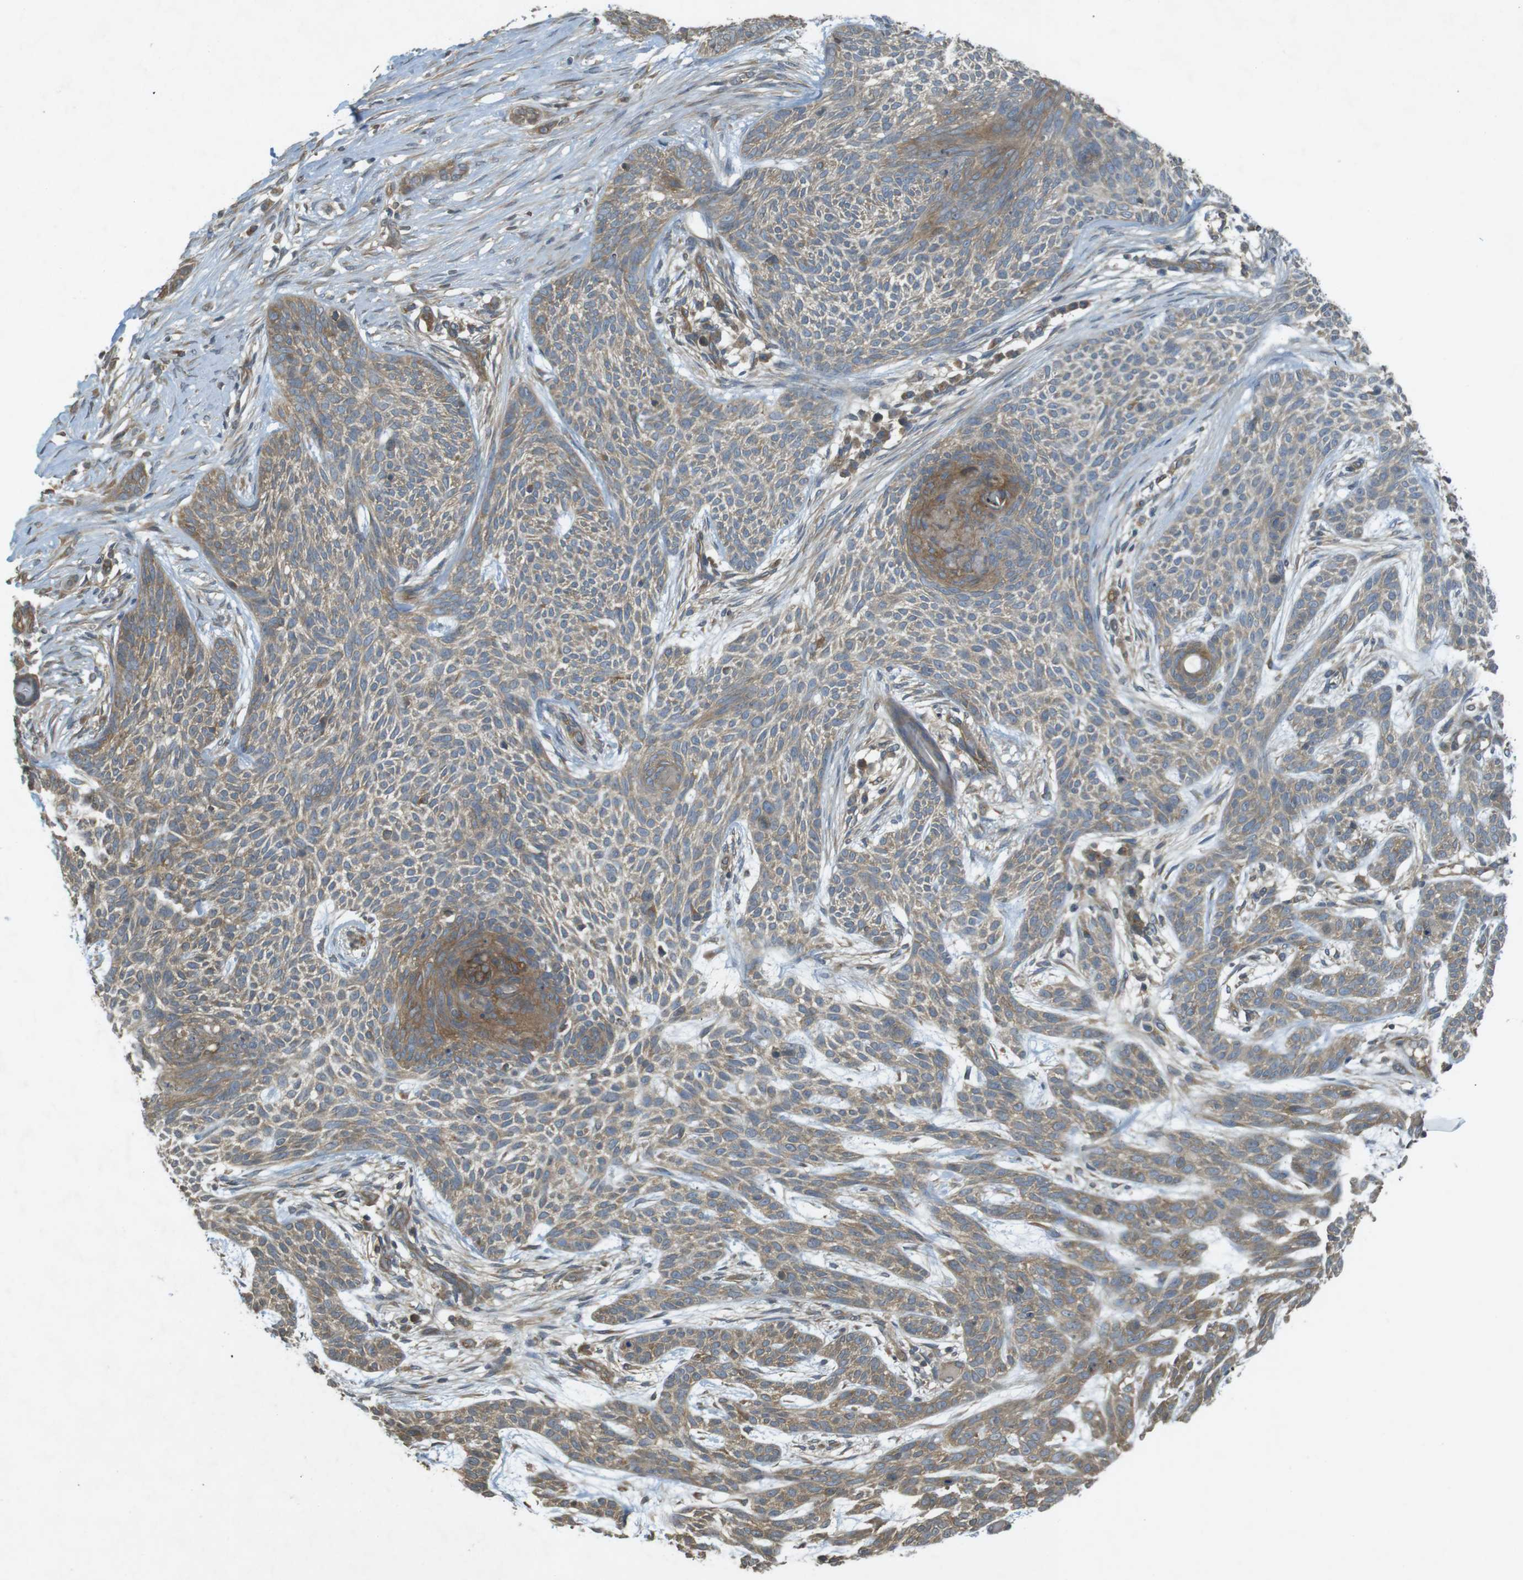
{"staining": {"intensity": "moderate", "quantity": ">75%", "location": "cytoplasmic/membranous"}, "tissue": "skin cancer", "cell_type": "Tumor cells", "image_type": "cancer", "snomed": [{"axis": "morphology", "description": "Basal cell carcinoma"}, {"axis": "topography", "description": "Skin"}], "caption": "Protein staining of skin basal cell carcinoma tissue shows moderate cytoplasmic/membranous positivity in approximately >75% of tumor cells.", "gene": "KIF5B", "patient": {"sex": "female", "age": 59}}